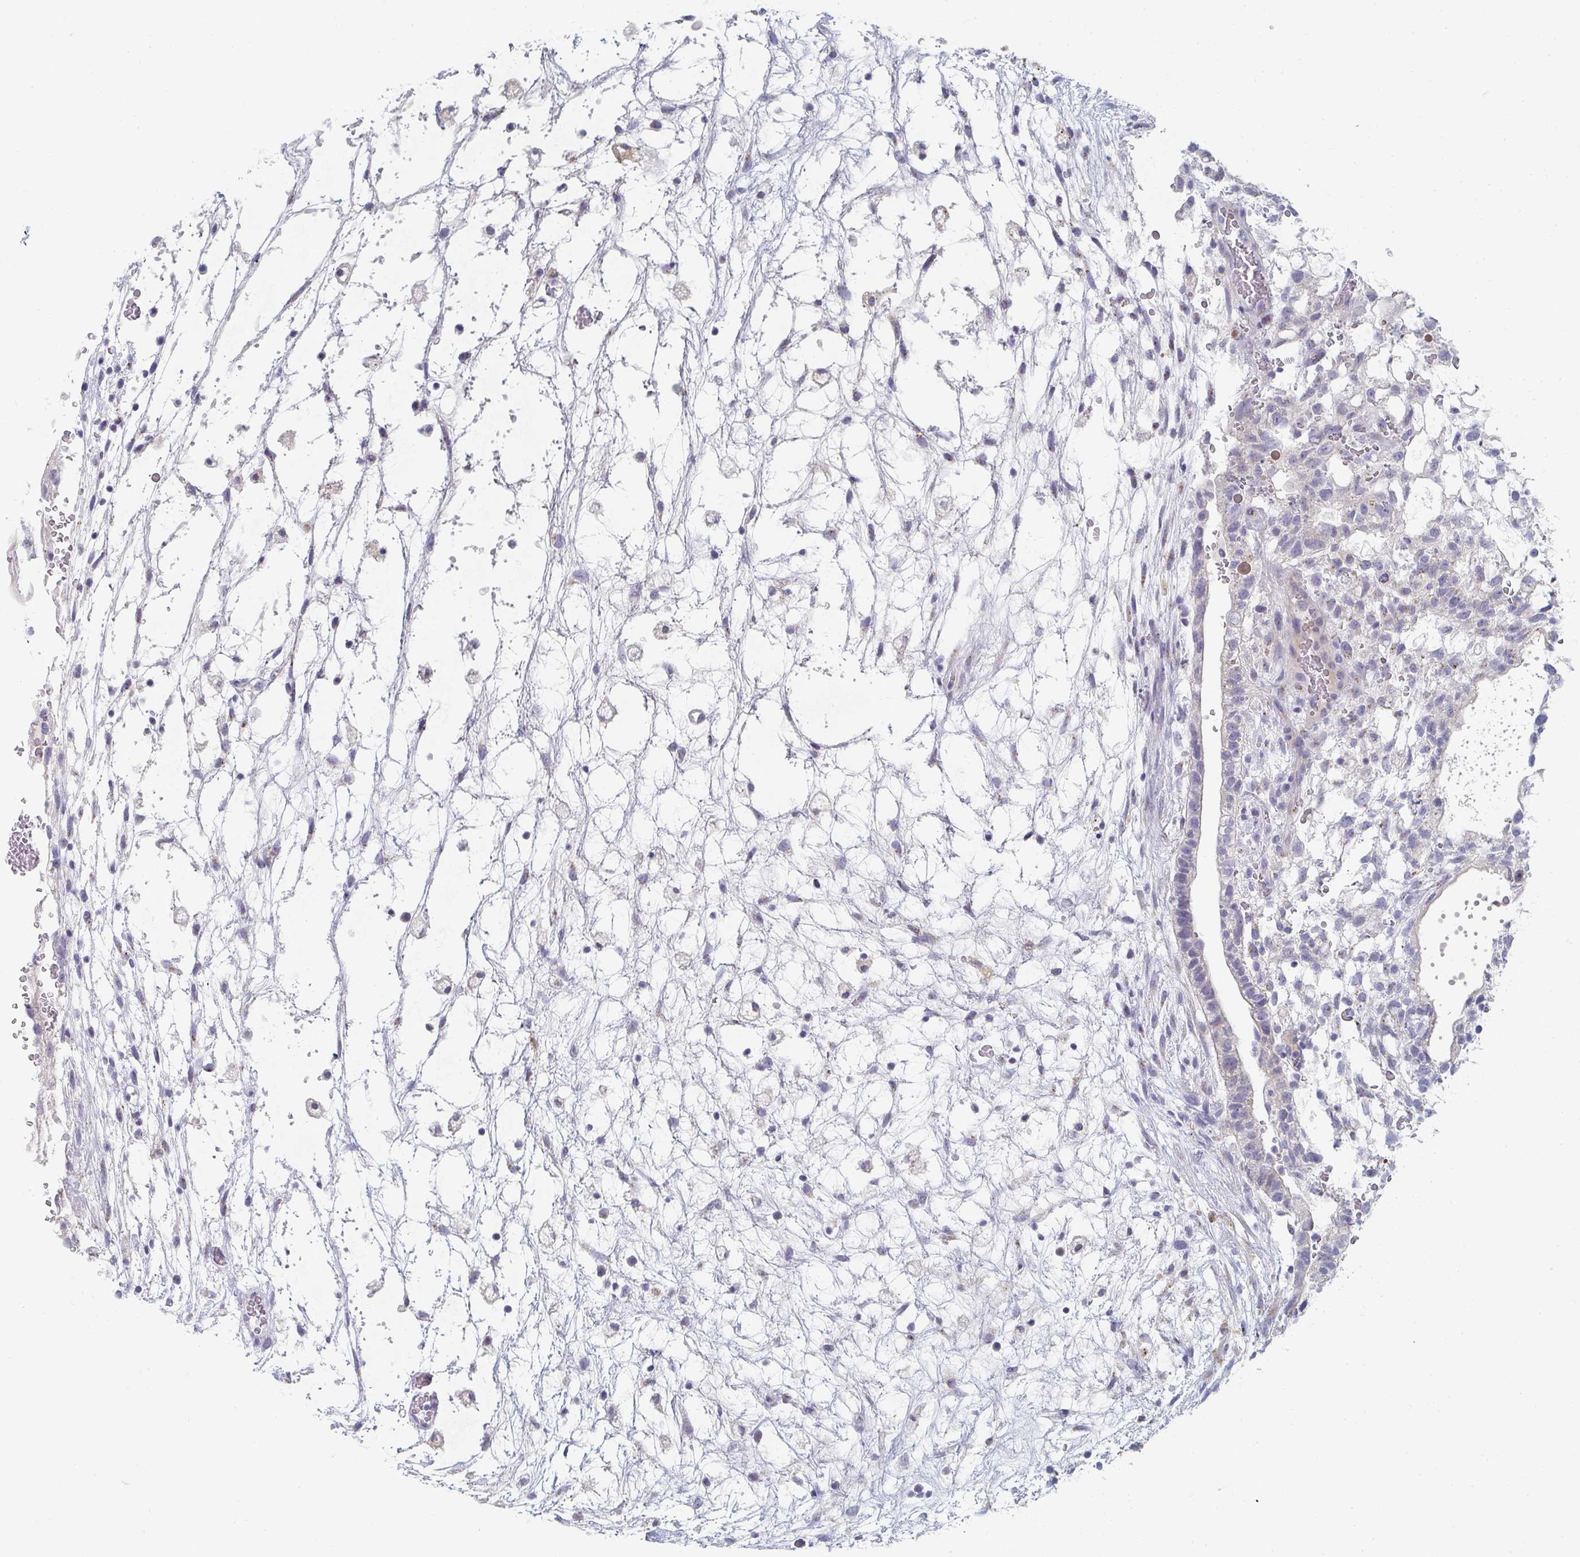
{"staining": {"intensity": "negative", "quantity": "none", "location": "none"}, "tissue": "testis cancer", "cell_type": "Tumor cells", "image_type": "cancer", "snomed": [{"axis": "morphology", "description": "Normal tissue, NOS"}, {"axis": "morphology", "description": "Carcinoma, Embryonal, NOS"}, {"axis": "topography", "description": "Testis"}], "caption": "IHC of human testis cancer demonstrates no expression in tumor cells.", "gene": "PSMG1", "patient": {"sex": "male", "age": 32}}